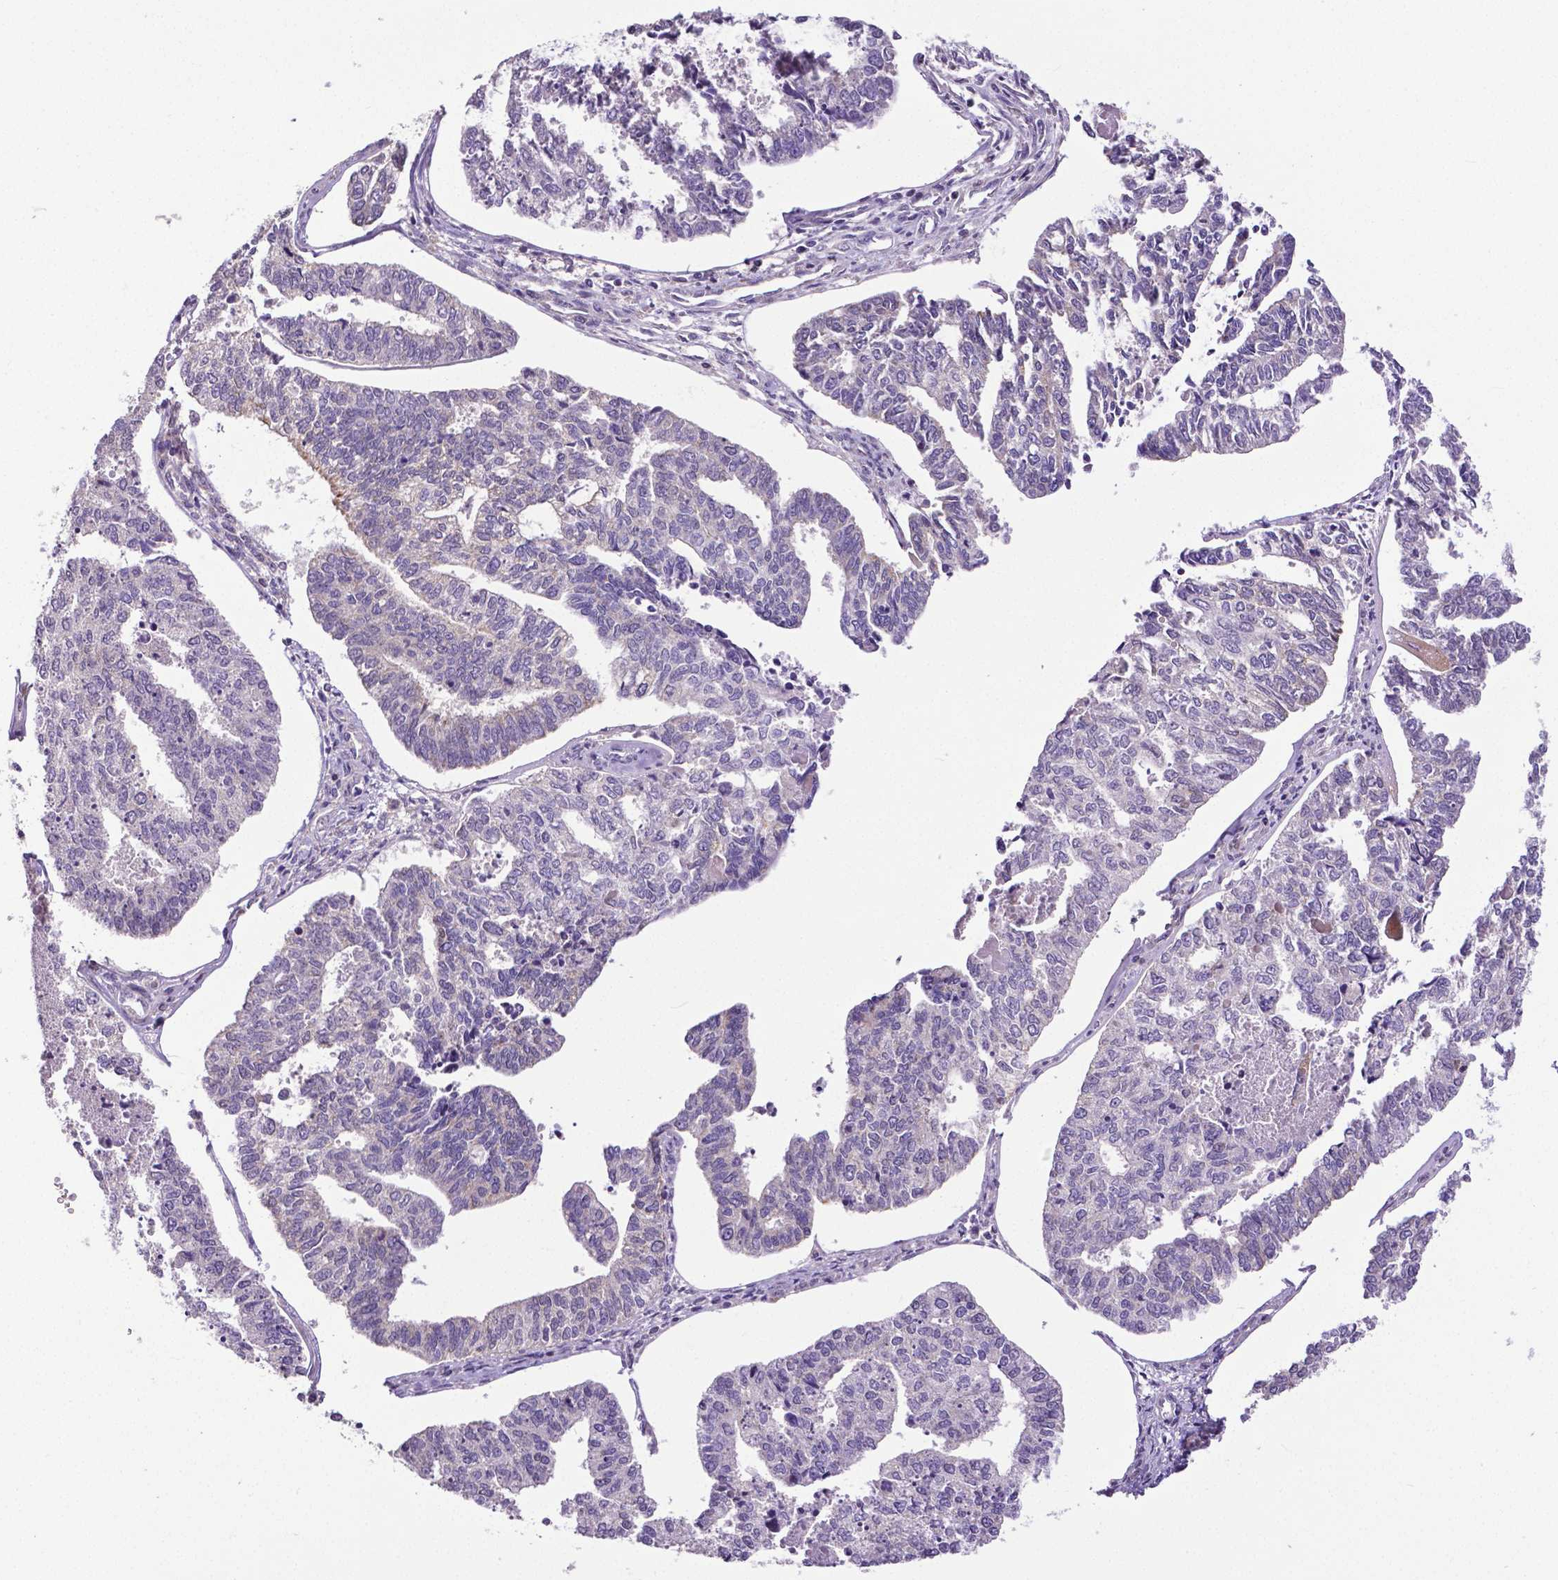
{"staining": {"intensity": "negative", "quantity": "none", "location": "none"}, "tissue": "endometrial cancer", "cell_type": "Tumor cells", "image_type": "cancer", "snomed": [{"axis": "morphology", "description": "Adenocarcinoma, NOS"}, {"axis": "topography", "description": "Endometrium"}], "caption": "Immunohistochemistry (IHC) histopathology image of neoplastic tissue: human endometrial adenocarcinoma stained with DAB demonstrates no significant protein positivity in tumor cells.", "gene": "MCL1", "patient": {"sex": "female", "age": 73}}